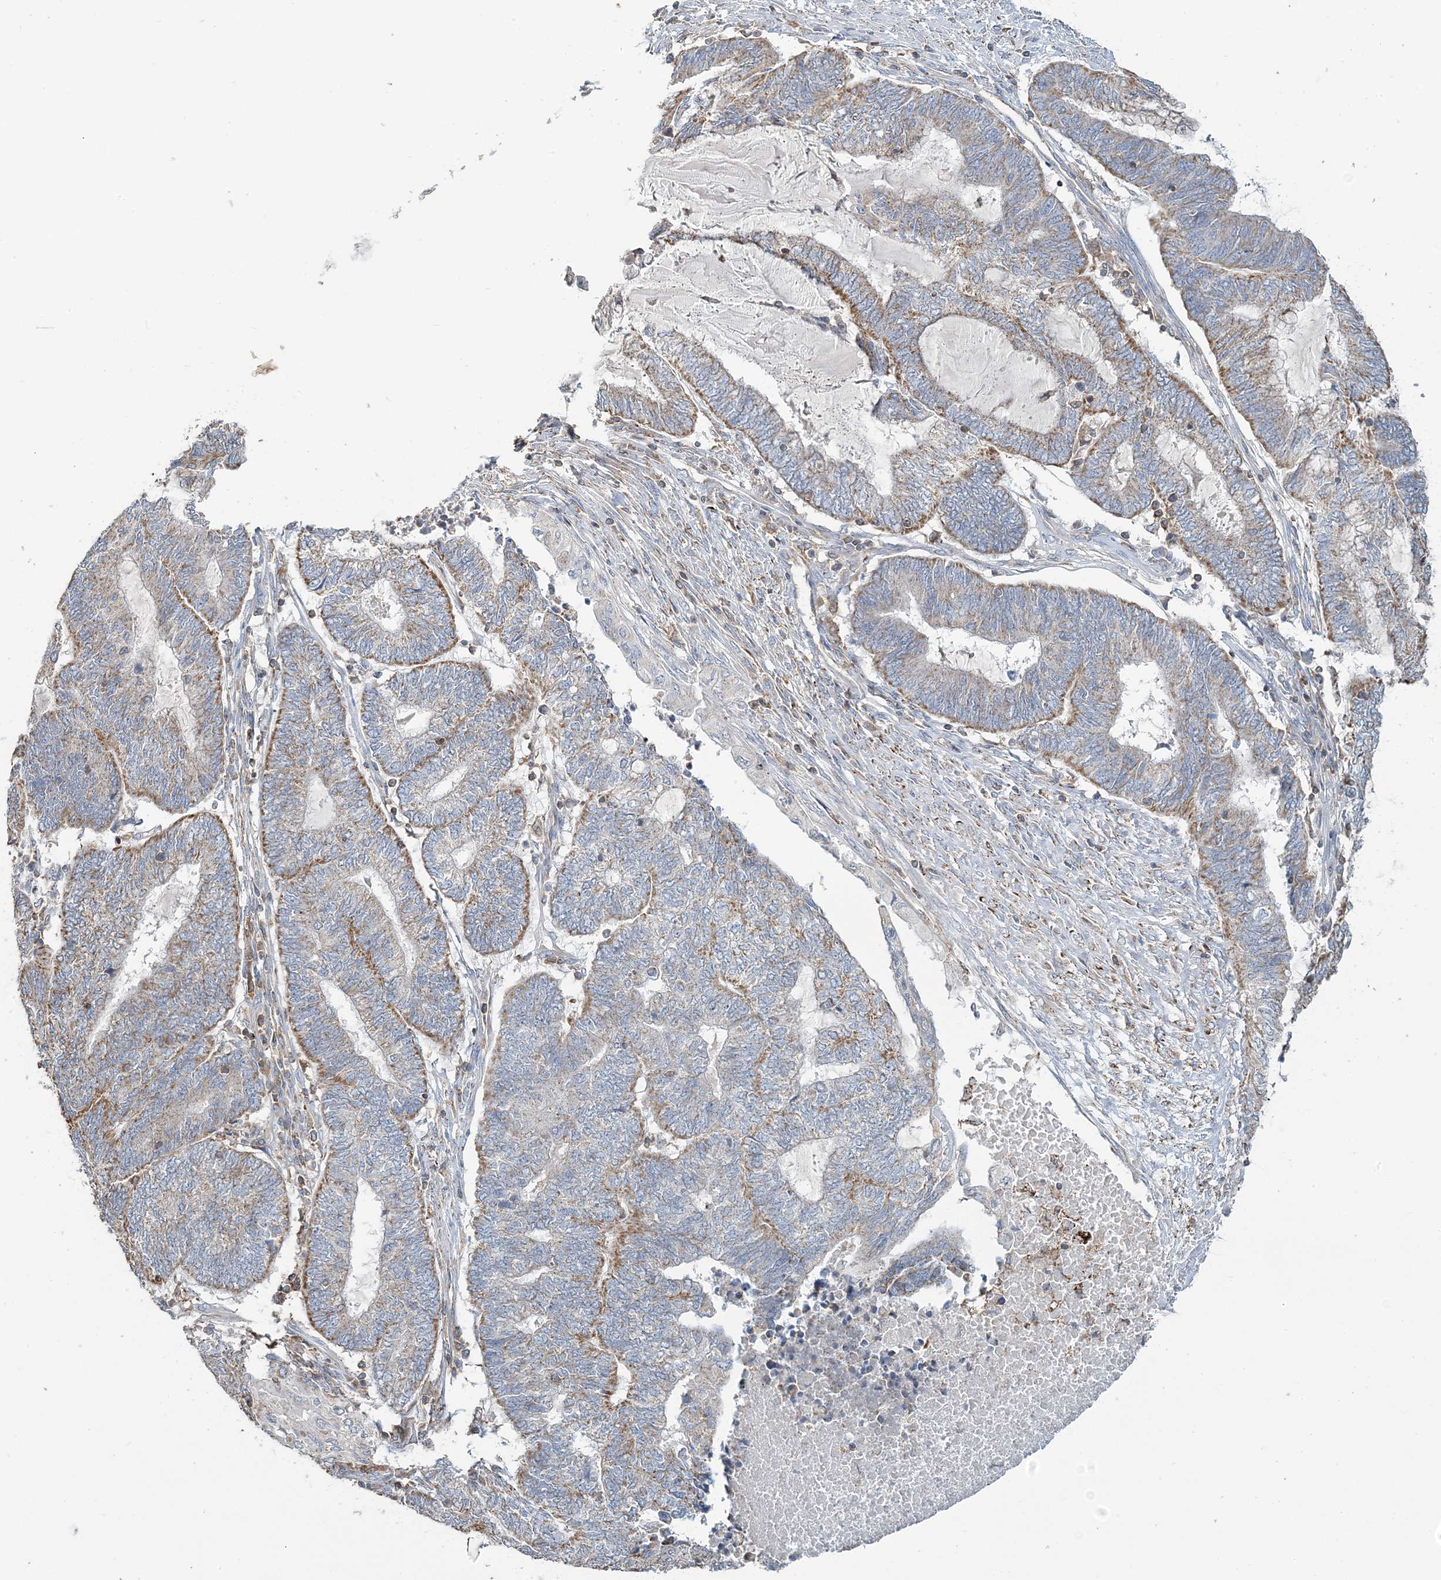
{"staining": {"intensity": "moderate", "quantity": ">75%", "location": "cytoplasmic/membranous"}, "tissue": "endometrial cancer", "cell_type": "Tumor cells", "image_type": "cancer", "snomed": [{"axis": "morphology", "description": "Adenocarcinoma, NOS"}, {"axis": "topography", "description": "Uterus"}, {"axis": "topography", "description": "Endometrium"}], "caption": "Protein positivity by immunohistochemistry displays moderate cytoplasmic/membranous expression in approximately >75% of tumor cells in endometrial adenocarcinoma.", "gene": "TMLHE", "patient": {"sex": "female", "age": 70}}